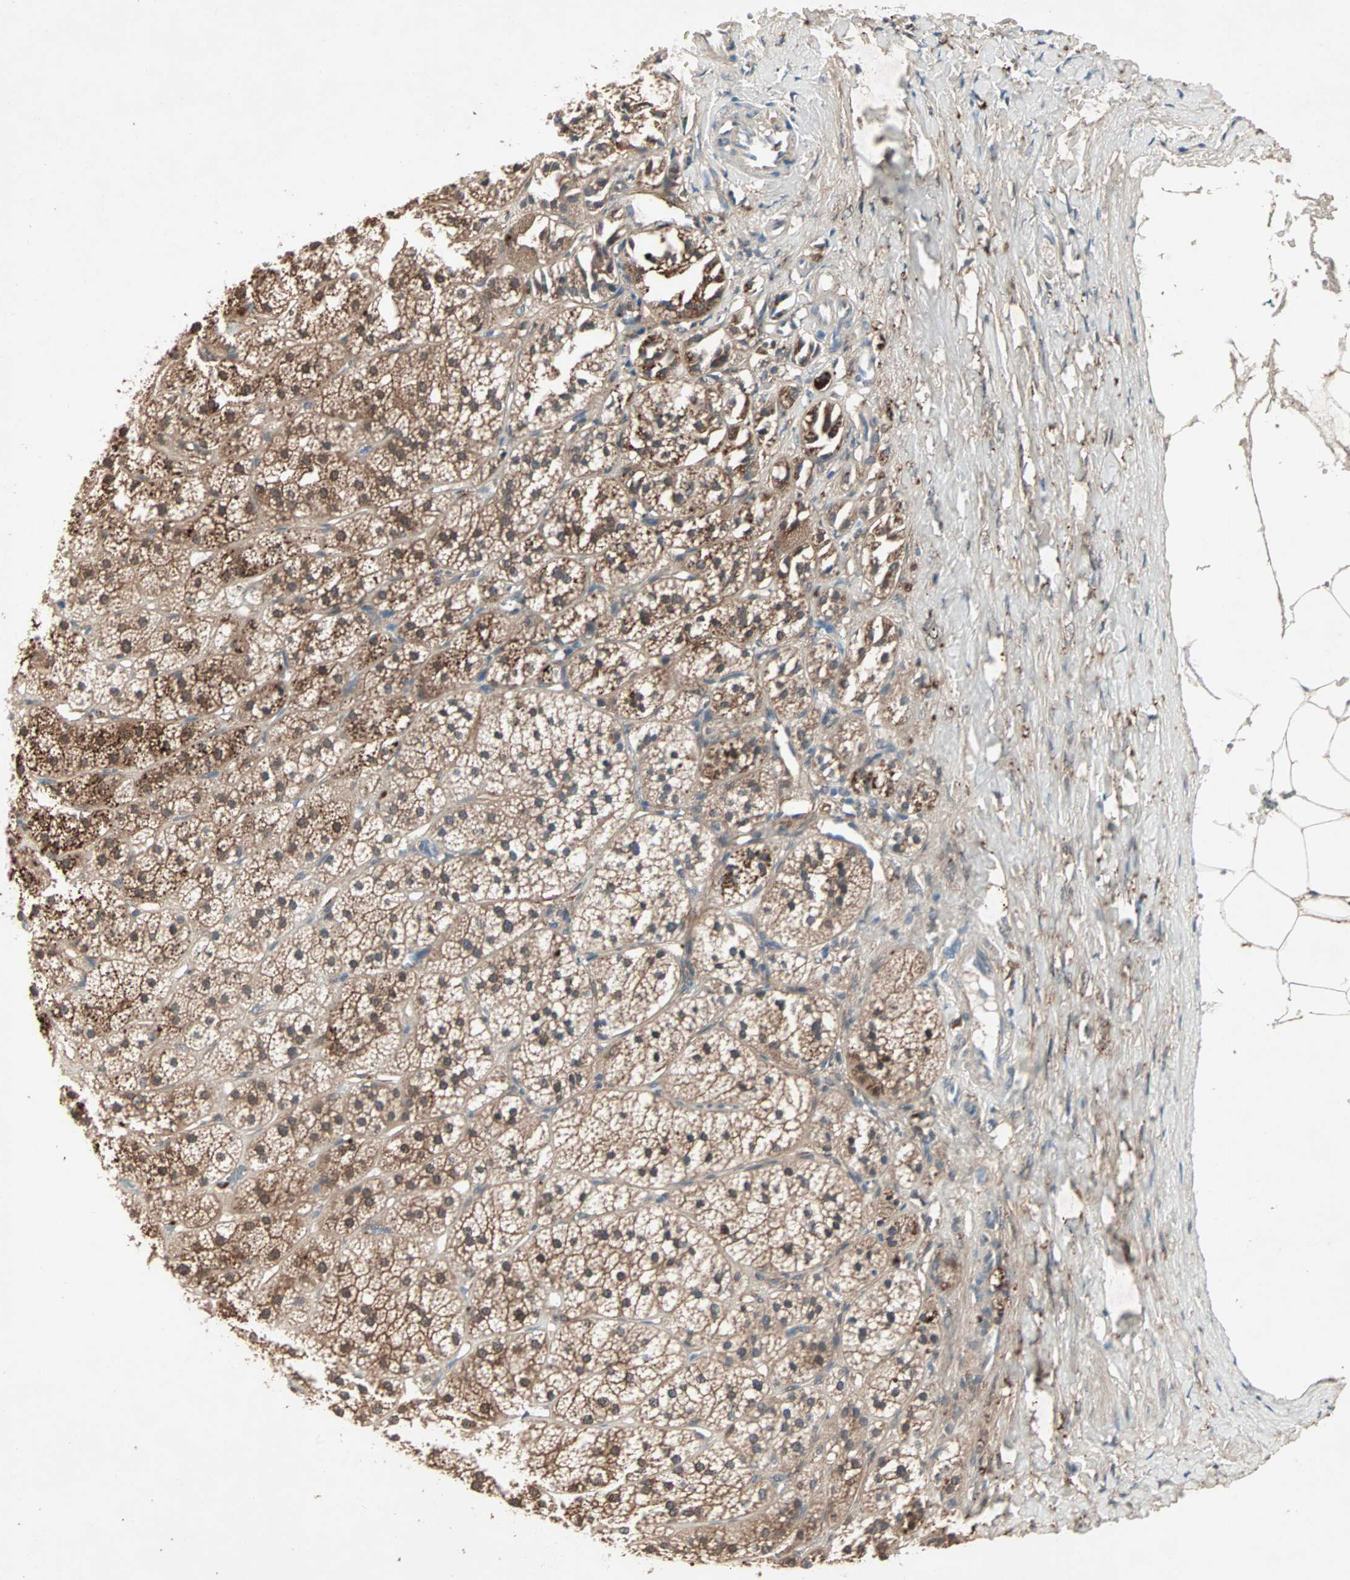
{"staining": {"intensity": "strong", "quantity": ">75%", "location": "cytoplasmic/membranous"}, "tissue": "adrenal gland", "cell_type": "Glandular cells", "image_type": "normal", "snomed": [{"axis": "morphology", "description": "Normal tissue, NOS"}, {"axis": "topography", "description": "Adrenal gland"}], "caption": "IHC micrograph of benign adrenal gland stained for a protein (brown), which displays high levels of strong cytoplasmic/membranous expression in about >75% of glandular cells.", "gene": "SDSL", "patient": {"sex": "female", "age": 71}}